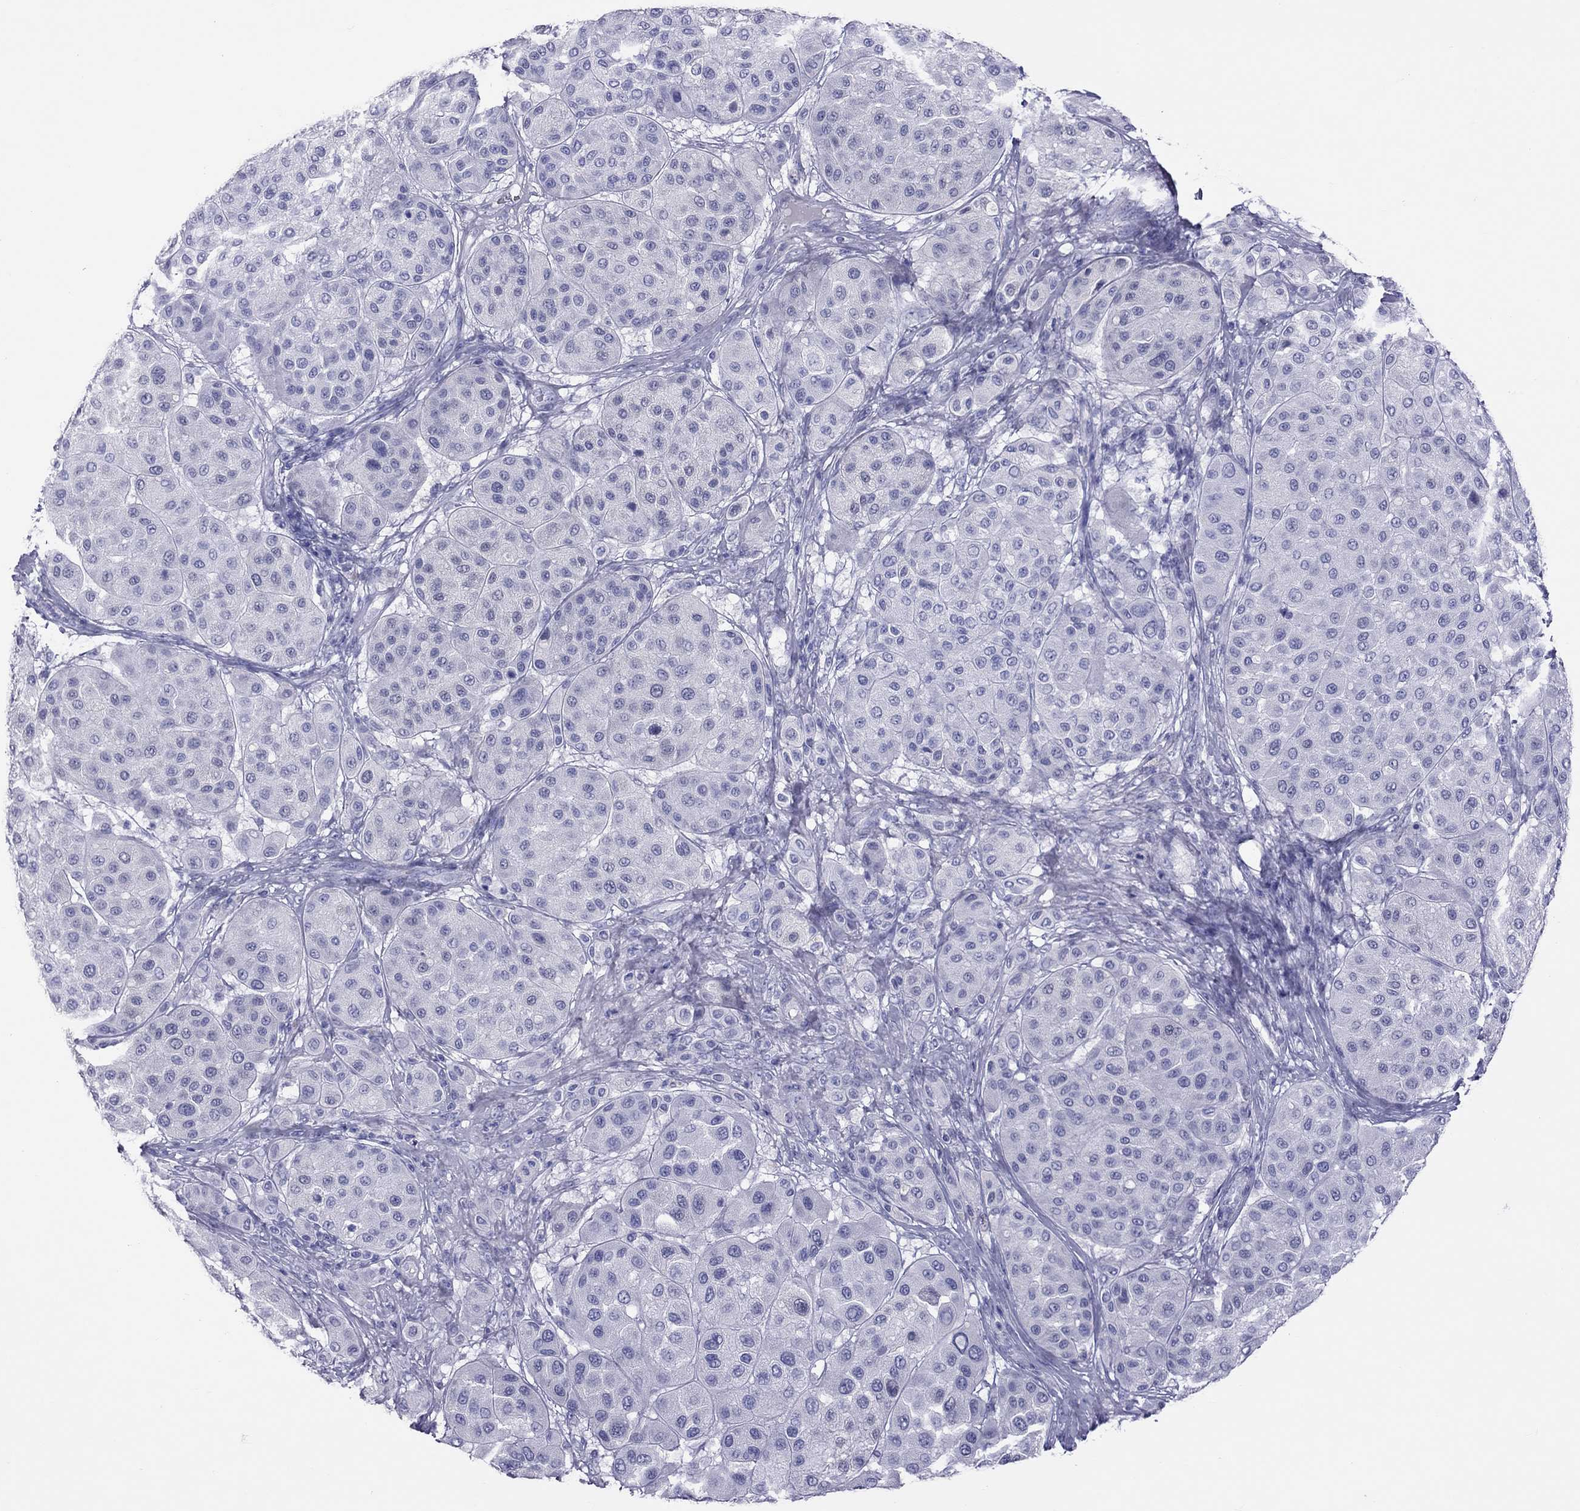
{"staining": {"intensity": "negative", "quantity": "none", "location": "none"}, "tissue": "melanoma", "cell_type": "Tumor cells", "image_type": "cancer", "snomed": [{"axis": "morphology", "description": "Malignant melanoma, Metastatic site"}, {"axis": "topography", "description": "Smooth muscle"}], "caption": "High magnification brightfield microscopy of melanoma stained with DAB (brown) and counterstained with hematoxylin (blue): tumor cells show no significant staining.", "gene": "STAG3", "patient": {"sex": "male", "age": 41}}